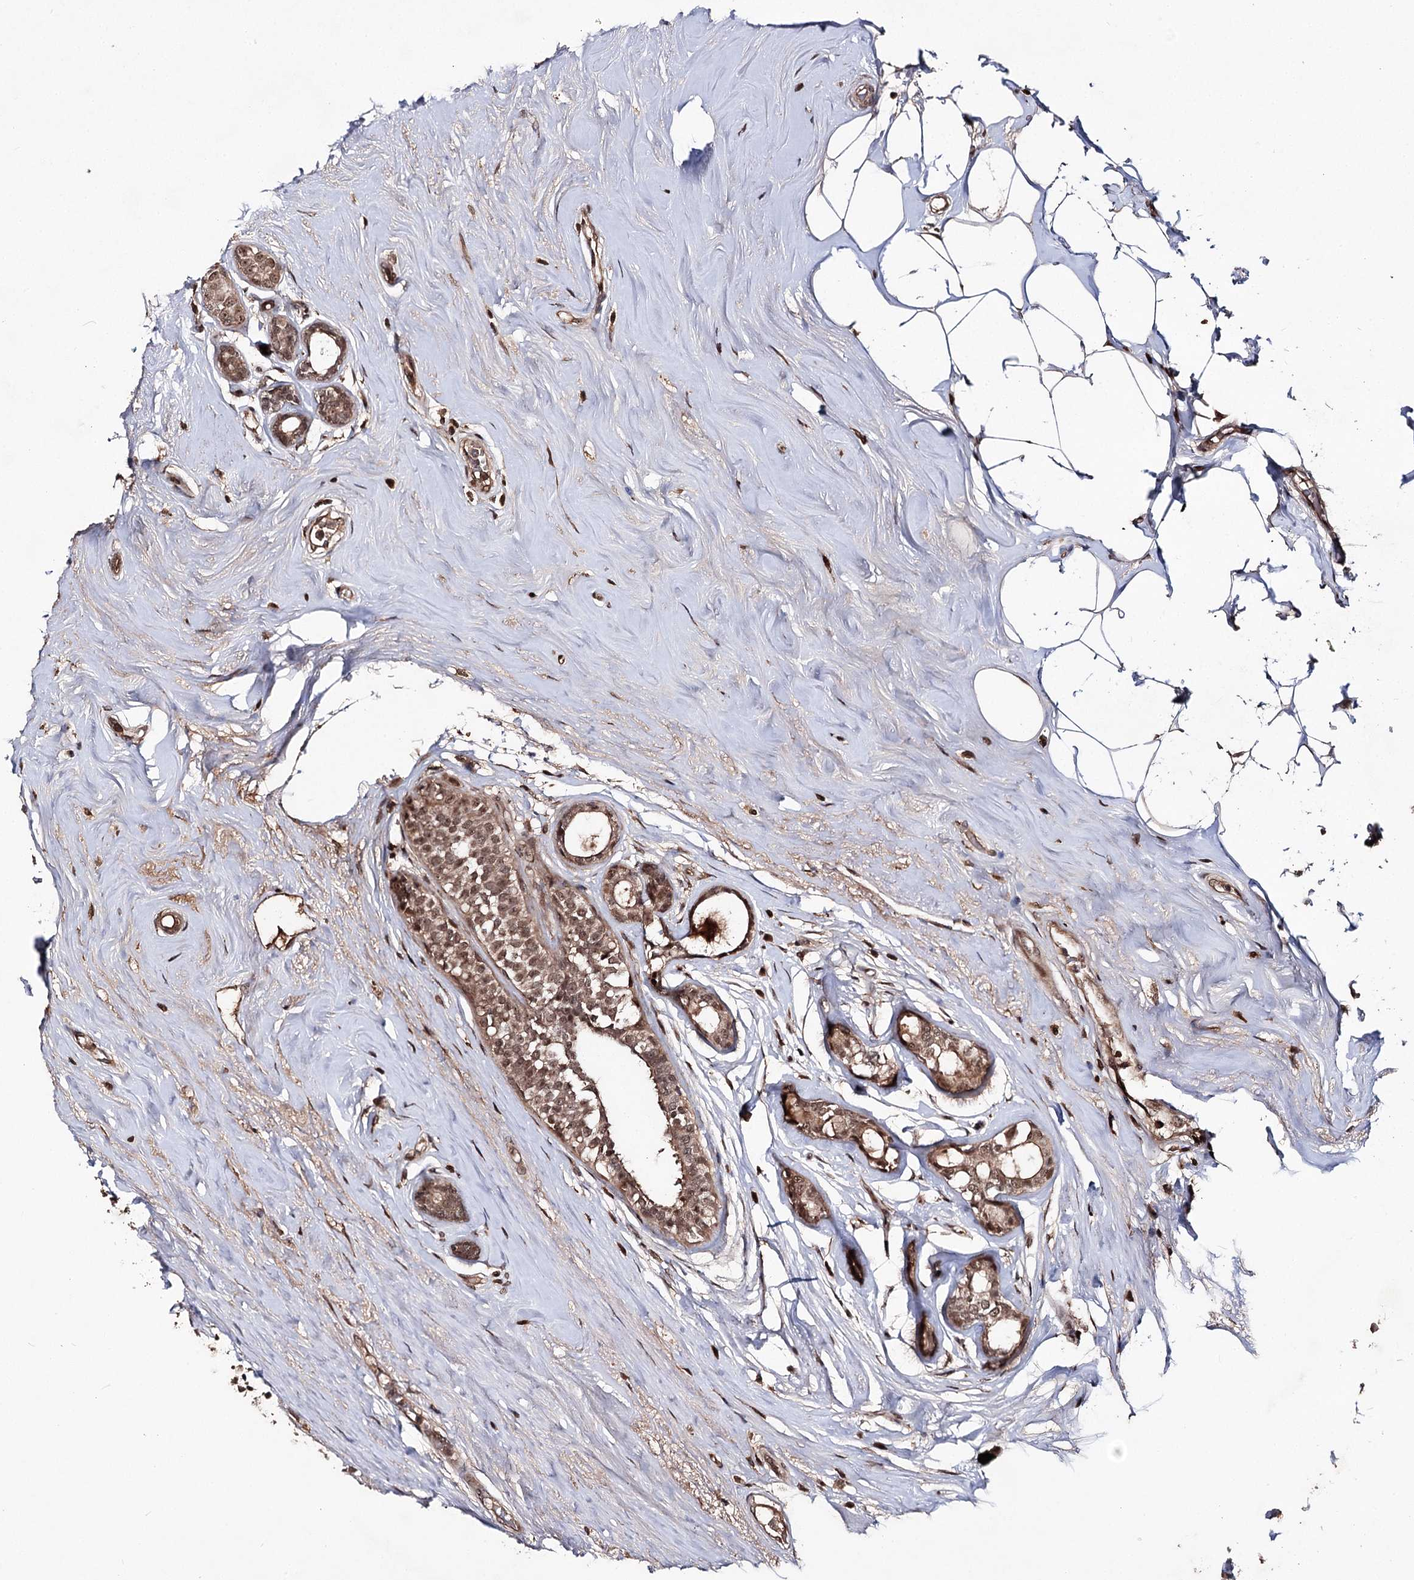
{"staining": {"intensity": "moderate", "quantity": ">75%", "location": "cytoplasmic/membranous,nuclear"}, "tissue": "breast cancer", "cell_type": "Tumor cells", "image_type": "cancer", "snomed": [{"axis": "morphology", "description": "Lobular carcinoma"}, {"axis": "topography", "description": "Breast"}], "caption": "Lobular carcinoma (breast) tissue exhibits moderate cytoplasmic/membranous and nuclear positivity in about >75% of tumor cells, visualized by immunohistochemistry.", "gene": "FAM53B", "patient": {"sex": "female", "age": 51}}